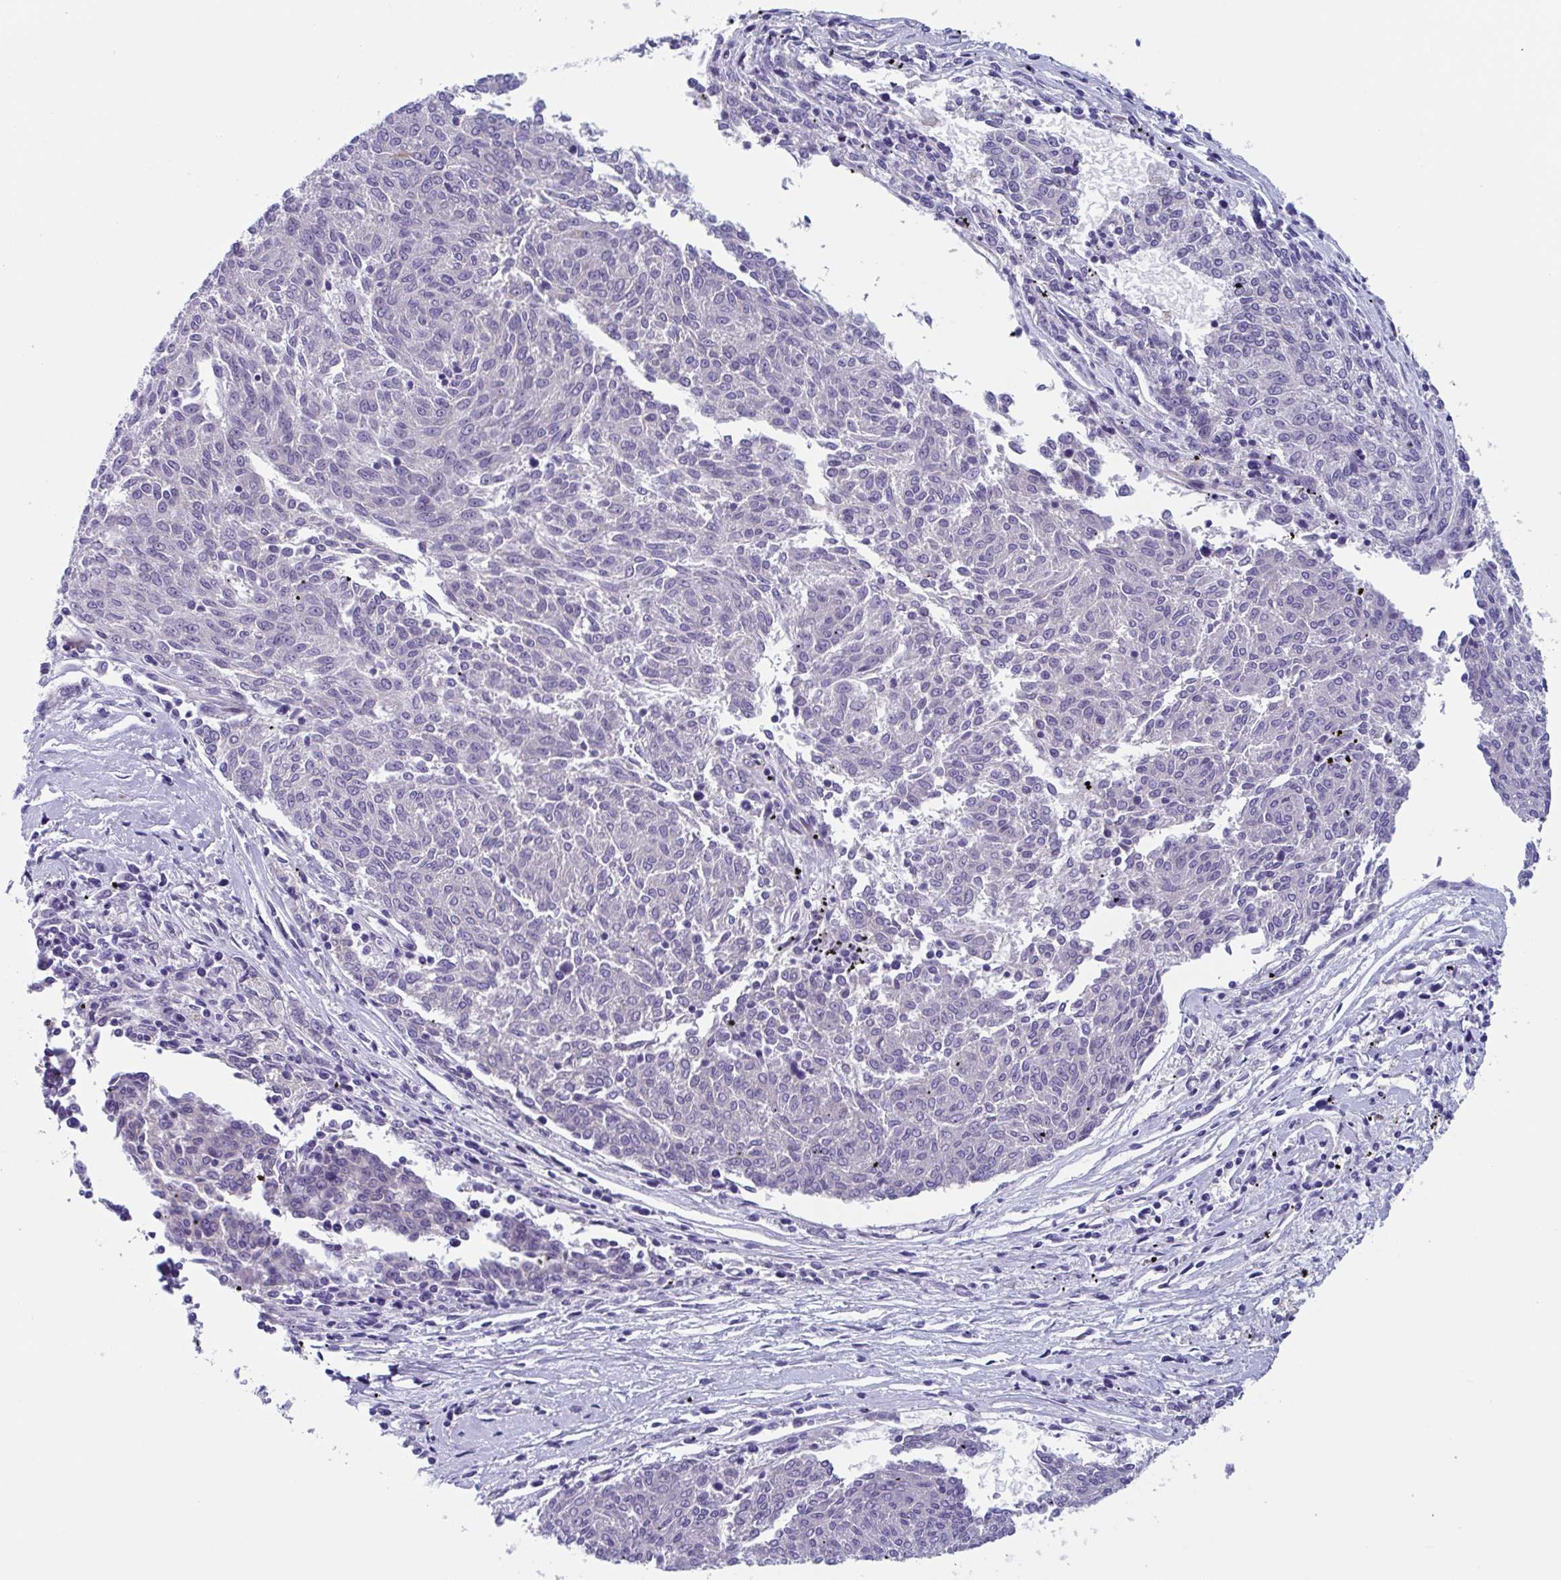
{"staining": {"intensity": "negative", "quantity": "none", "location": "none"}, "tissue": "melanoma", "cell_type": "Tumor cells", "image_type": "cancer", "snomed": [{"axis": "morphology", "description": "Malignant melanoma, NOS"}, {"axis": "topography", "description": "Skin"}], "caption": "IHC of human melanoma displays no staining in tumor cells.", "gene": "LPIN3", "patient": {"sex": "female", "age": 72}}